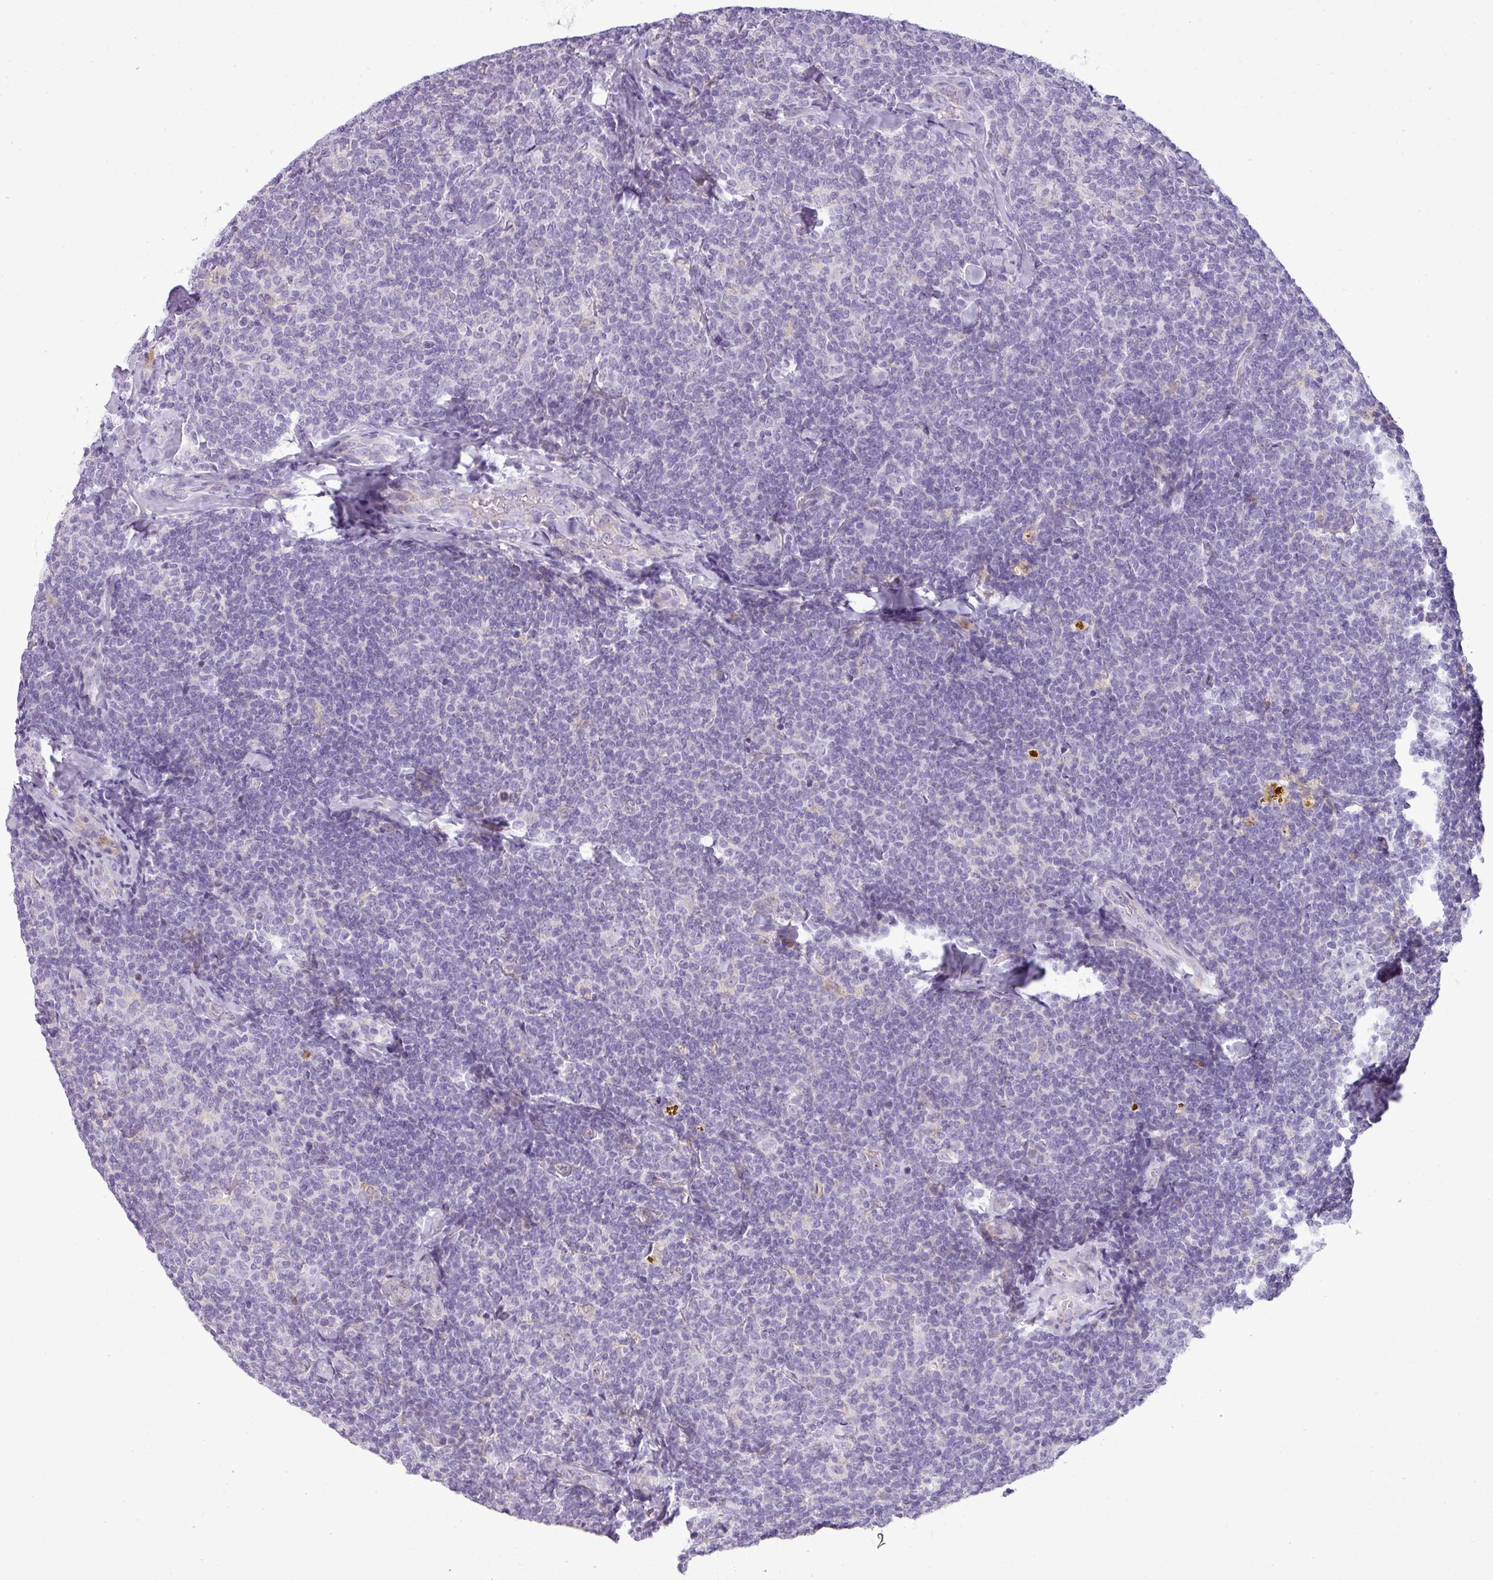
{"staining": {"intensity": "negative", "quantity": "none", "location": "none"}, "tissue": "lymphoma", "cell_type": "Tumor cells", "image_type": "cancer", "snomed": [{"axis": "morphology", "description": "Malignant lymphoma, non-Hodgkin's type, Low grade"}, {"axis": "topography", "description": "Lymph node"}], "caption": "Tumor cells show no significant protein expression in lymphoma.", "gene": "C4B", "patient": {"sex": "female", "age": 56}}